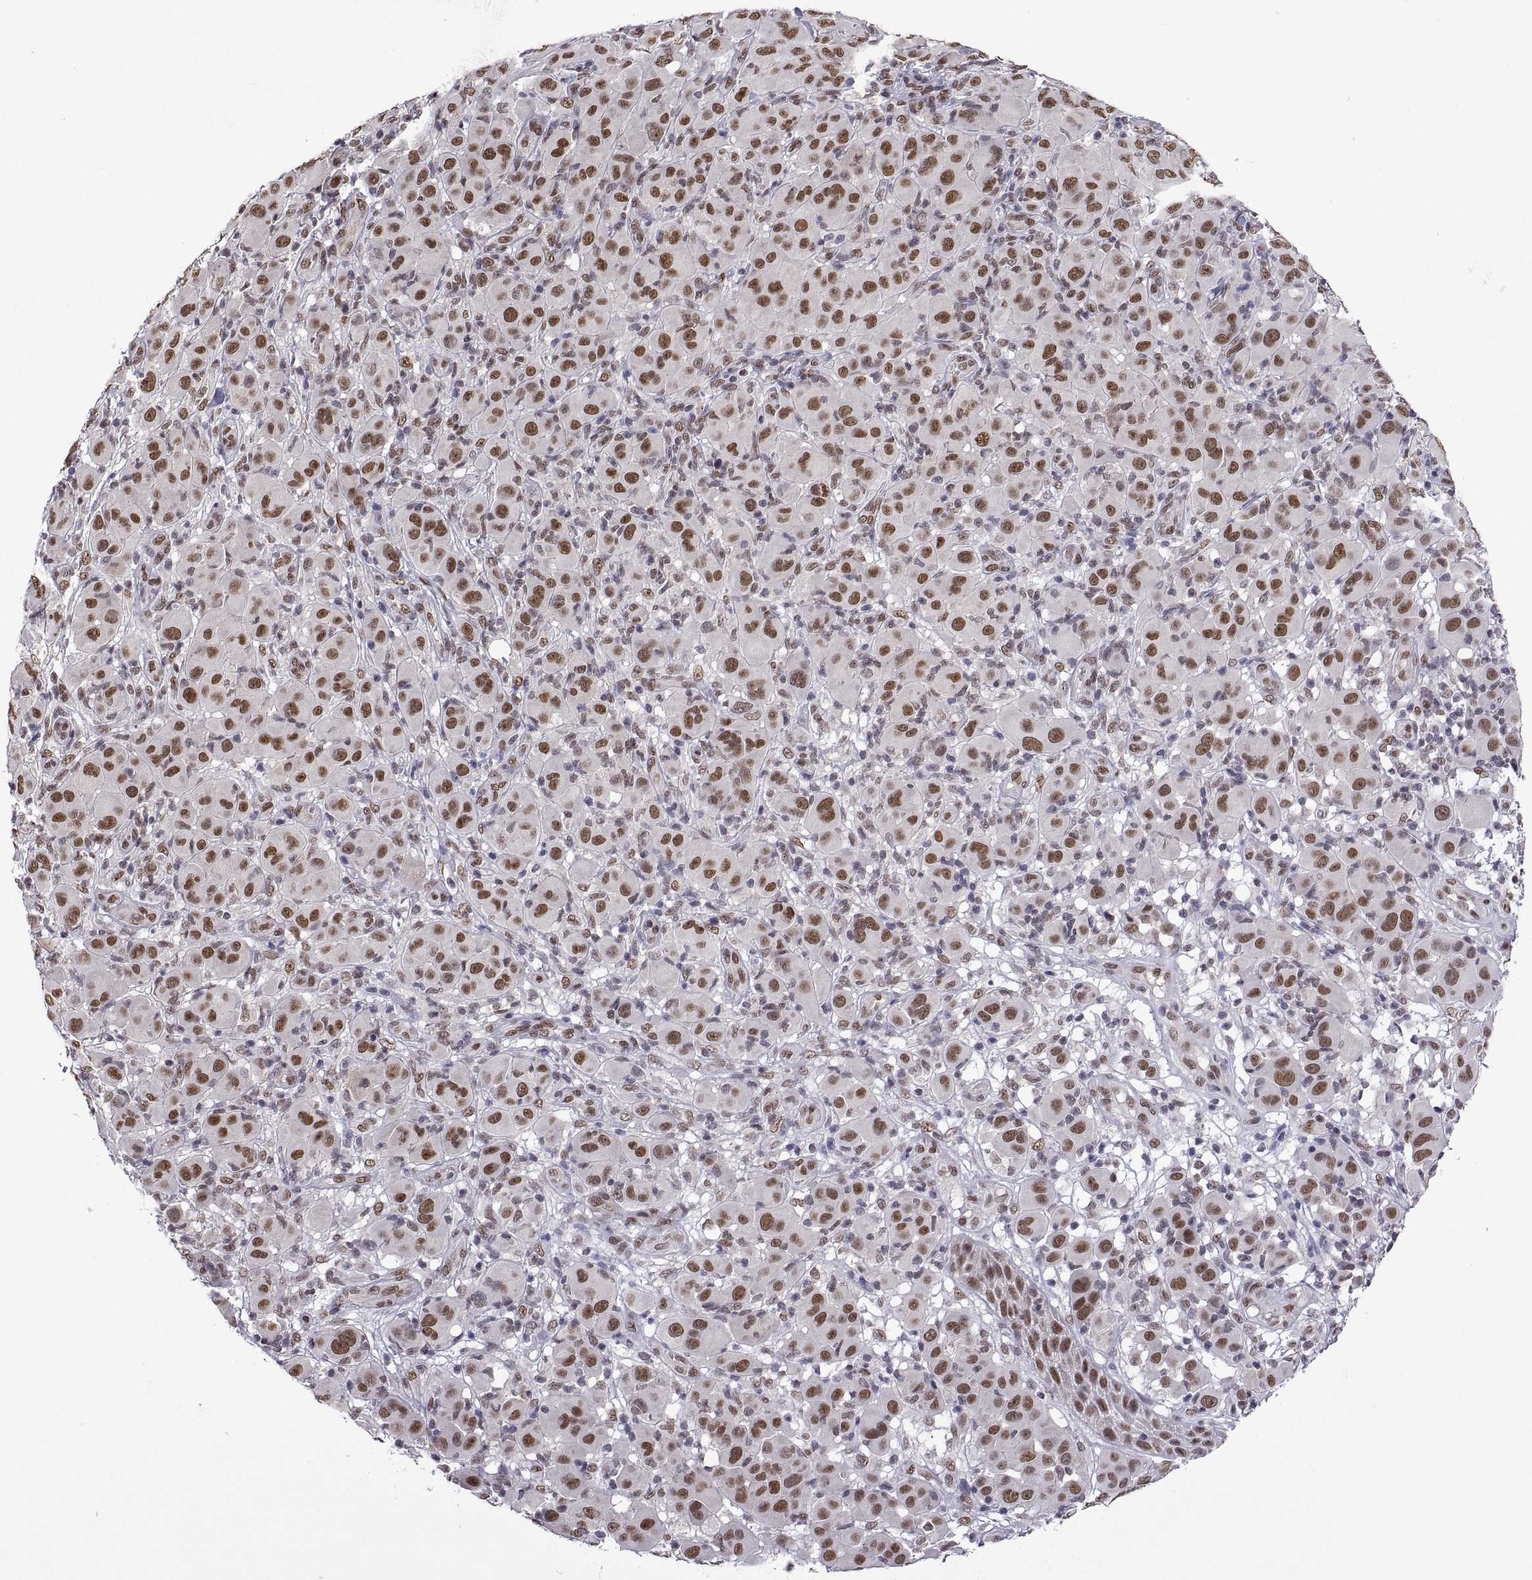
{"staining": {"intensity": "moderate", "quantity": ">75%", "location": "nuclear"}, "tissue": "melanoma", "cell_type": "Tumor cells", "image_type": "cancer", "snomed": [{"axis": "morphology", "description": "Malignant melanoma, NOS"}, {"axis": "topography", "description": "Skin"}], "caption": "Moderate nuclear positivity is present in approximately >75% of tumor cells in malignant melanoma.", "gene": "NR4A1", "patient": {"sex": "female", "age": 87}}